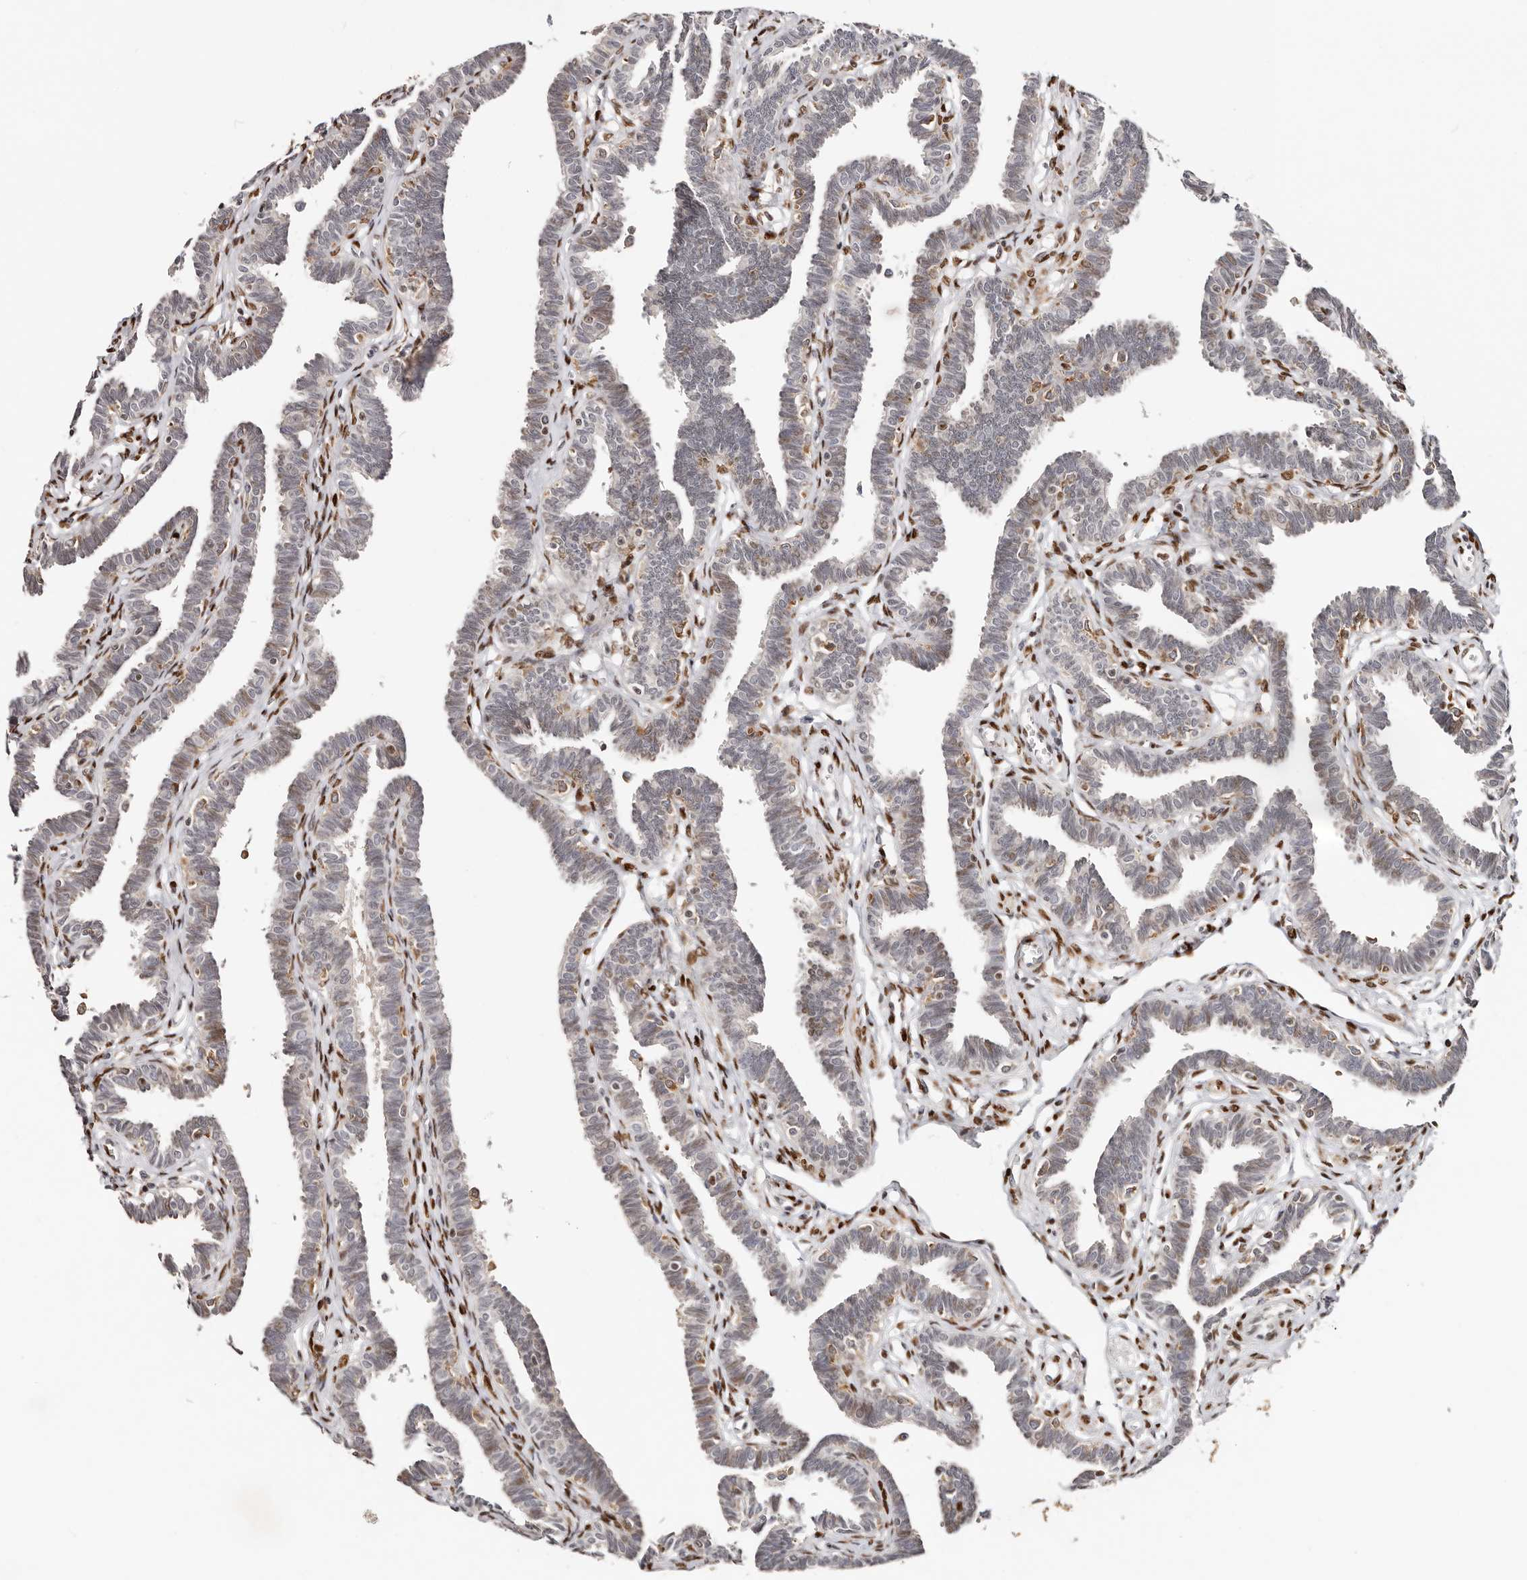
{"staining": {"intensity": "weak", "quantity": "<25%", "location": "cytoplasmic/membranous"}, "tissue": "fallopian tube", "cell_type": "Glandular cells", "image_type": "normal", "snomed": [{"axis": "morphology", "description": "Normal tissue, NOS"}, {"axis": "topography", "description": "Fallopian tube"}, {"axis": "topography", "description": "Ovary"}], "caption": "IHC of unremarkable human fallopian tube shows no positivity in glandular cells. The staining is performed using DAB (3,3'-diaminobenzidine) brown chromogen with nuclei counter-stained in using hematoxylin.", "gene": "IQGAP3", "patient": {"sex": "female", "age": 23}}